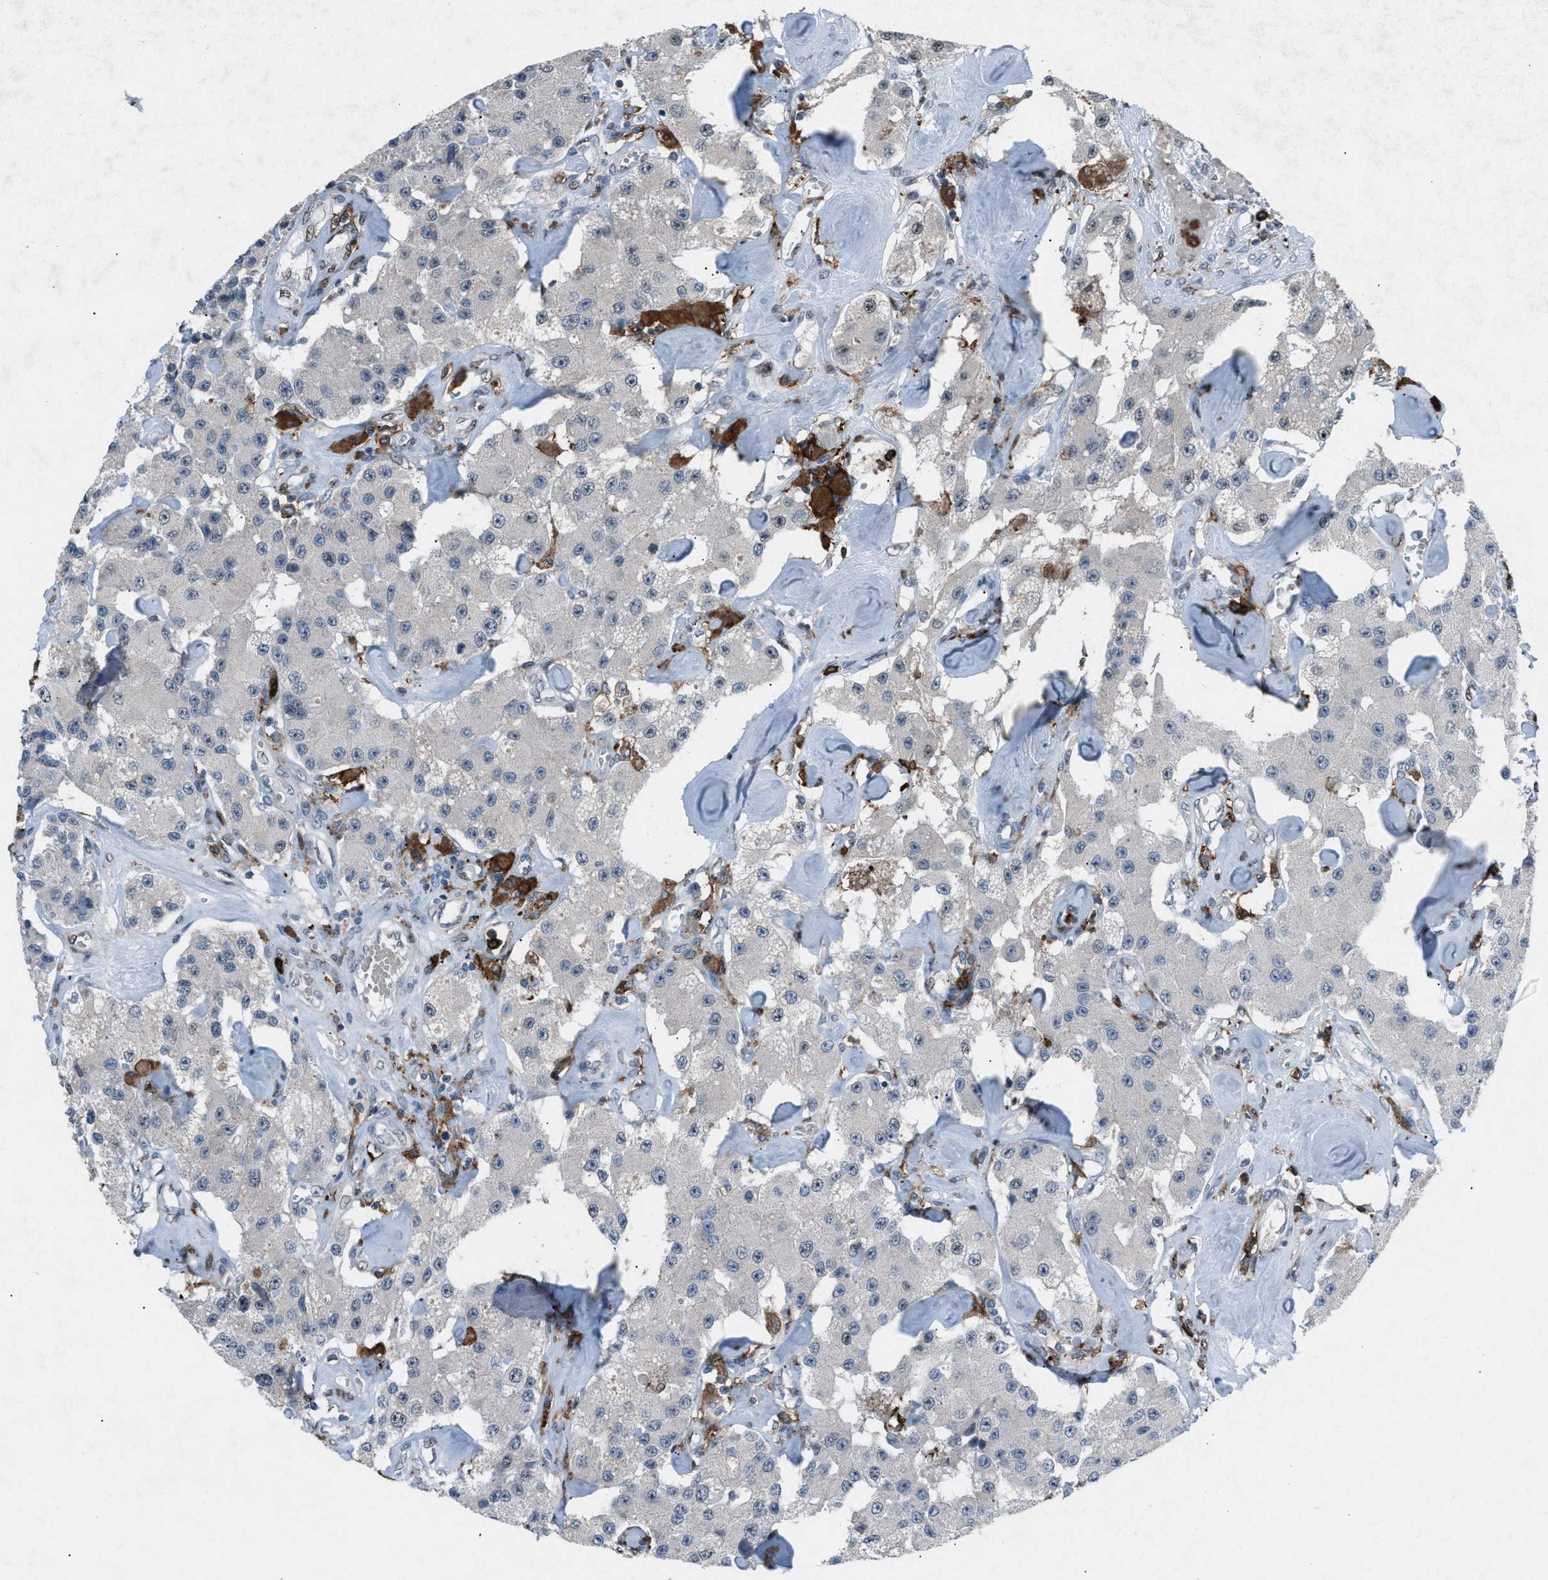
{"staining": {"intensity": "negative", "quantity": "none", "location": "none"}, "tissue": "carcinoid", "cell_type": "Tumor cells", "image_type": "cancer", "snomed": [{"axis": "morphology", "description": "Carcinoid, malignant, NOS"}, {"axis": "topography", "description": "Pancreas"}], "caption": "Carcinoid stained for a protein using immunohistochemistry (IHC) shows no staining tumor cells.", "gene": "FCER1G", "patient": {"sex": "male", "age": 41}}